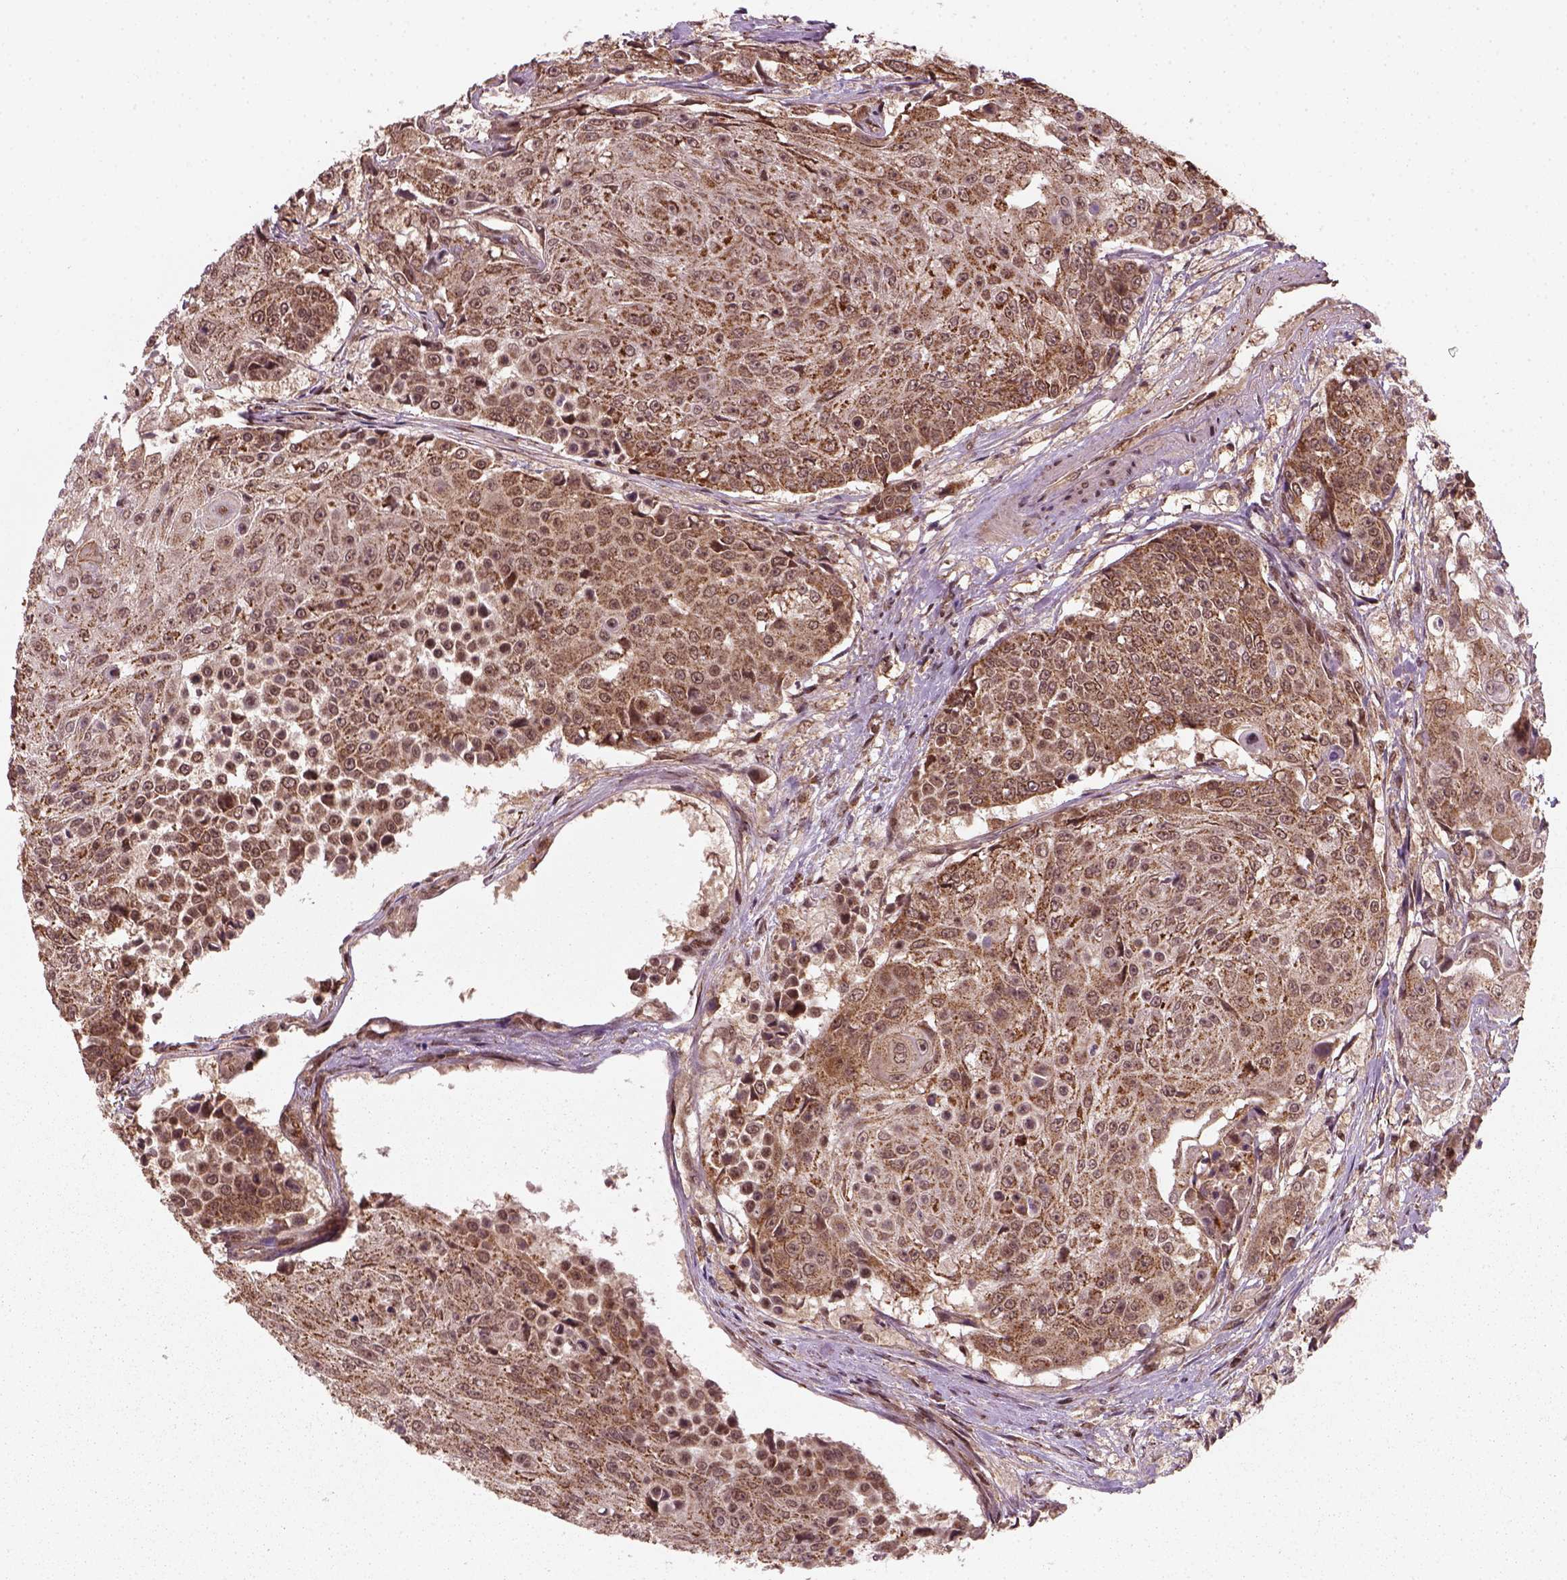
{"staining": {"intensity": "moderate", "quantity": ">75%", "location": "cytoplasmic/membranous"}, "tissue": "urothelial cancer", "cell_type": "Tumor cells", "image_type": "cancer", "snomed": [{"axis": "morphology", "description": "Urothelial carcinoma, High grade"}, {"axis": "topography", "description": "Urinary bladder"}], "caption": "Immunohistochemical staining of human high-grade urothelial carcinoma reveals moderate cytoplasmic/membranous protein staining in approximately >75% of tumor cells. The staining was performed using DAB (3,3'-diaminobenzidine) to visualize the protein expression in brown, while the nuclei were stained in blue with hematoxylin (Magnification: 20x).", "gene": "NUDT9", "patient": {"sex": "female", "age": 63}}